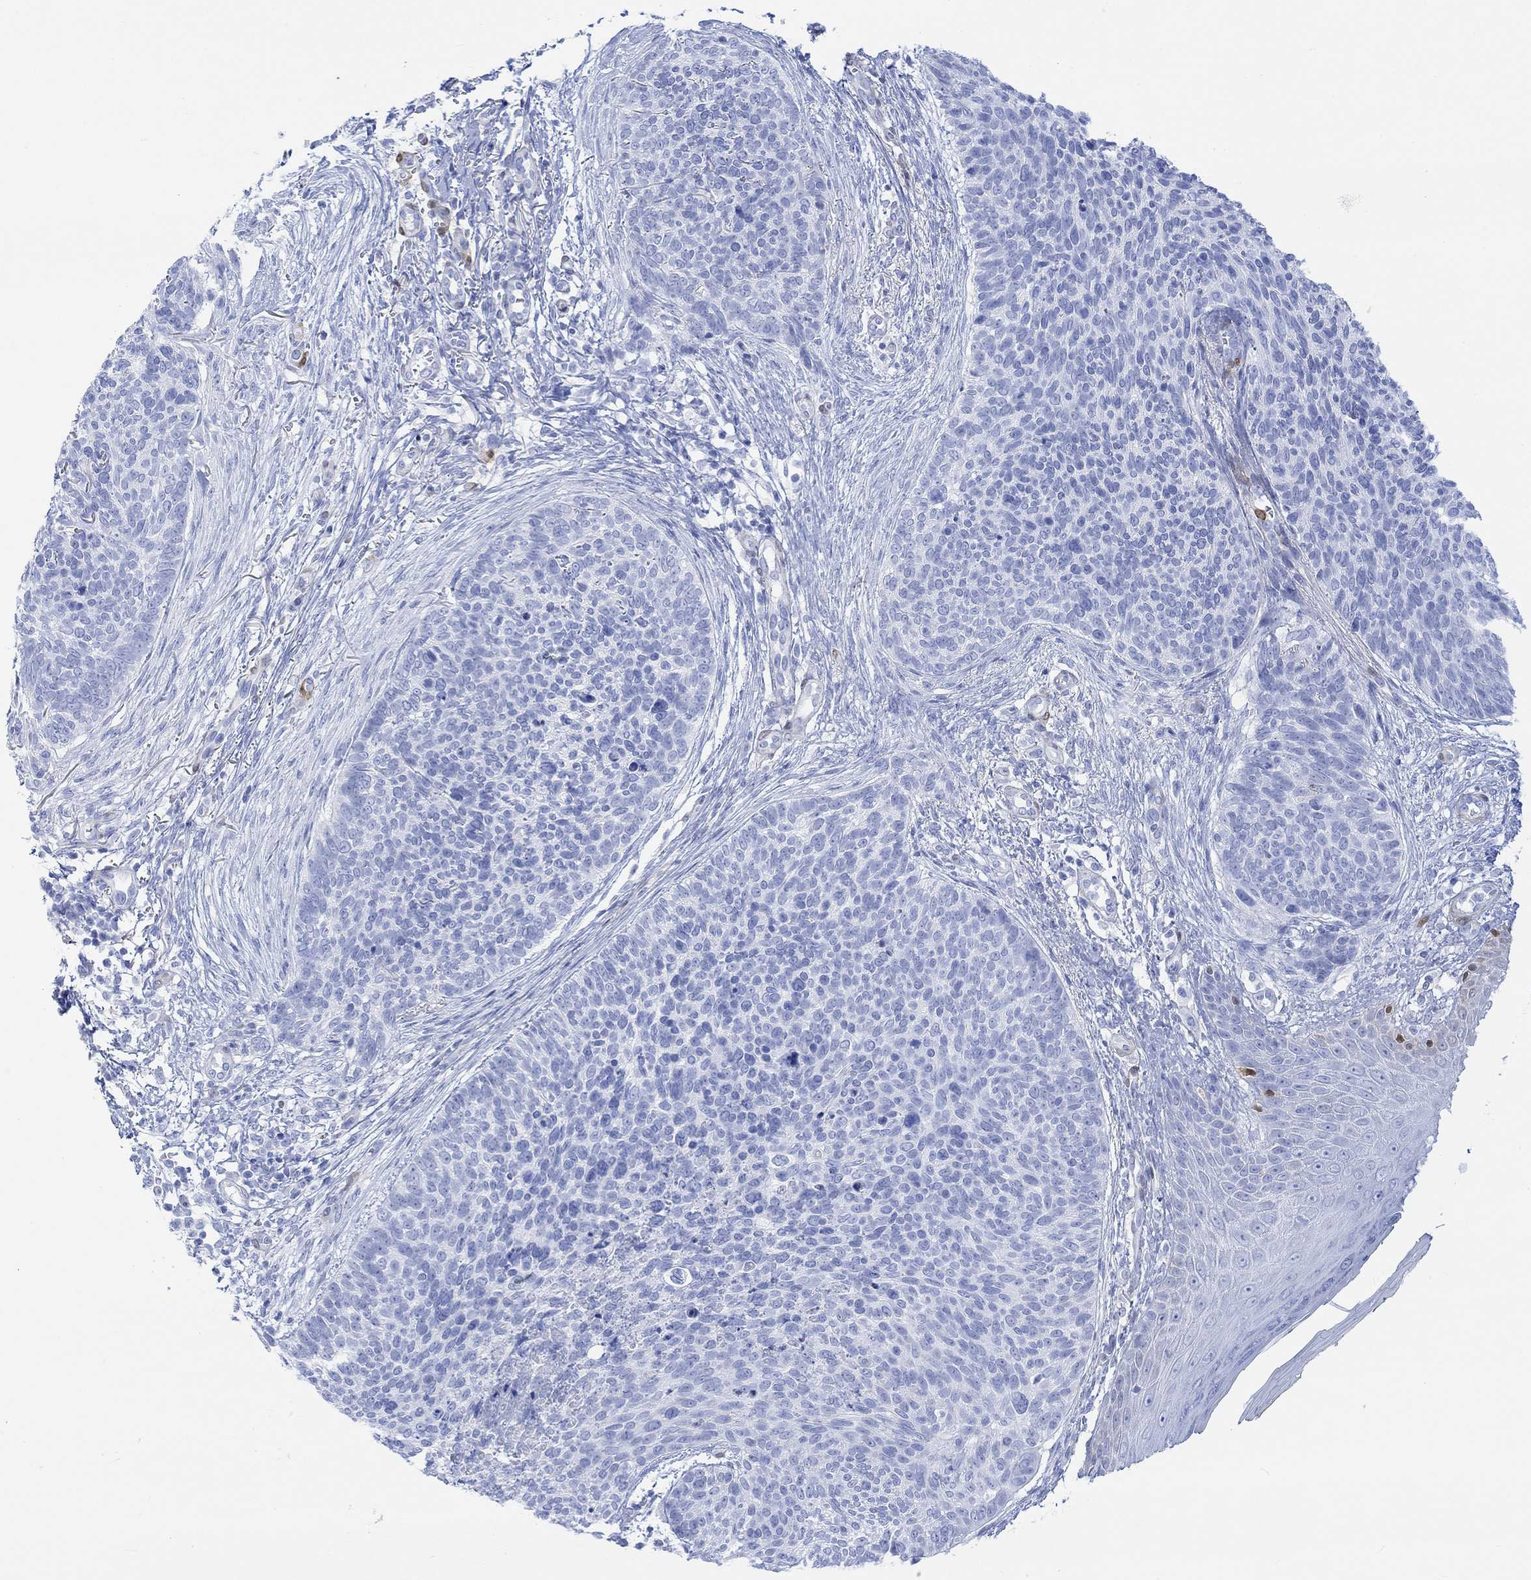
{"staining": {"intensity": "negative", "quantity": "none", "location": "none"}, "tissue": "skin cancer", "cell_type": "Tumor cells", "image_type": "cancer", "snomed": [{"axis": "morphology", "description": "Basal cell carcinoma"}, {"axis": "topography", "description": "Skin"}], "caption": "IHC of skin cancer demonstrates no positivity in tumor cells.", "gene": "TPPP3", "patient": {"sex": "male", "age": 64}}